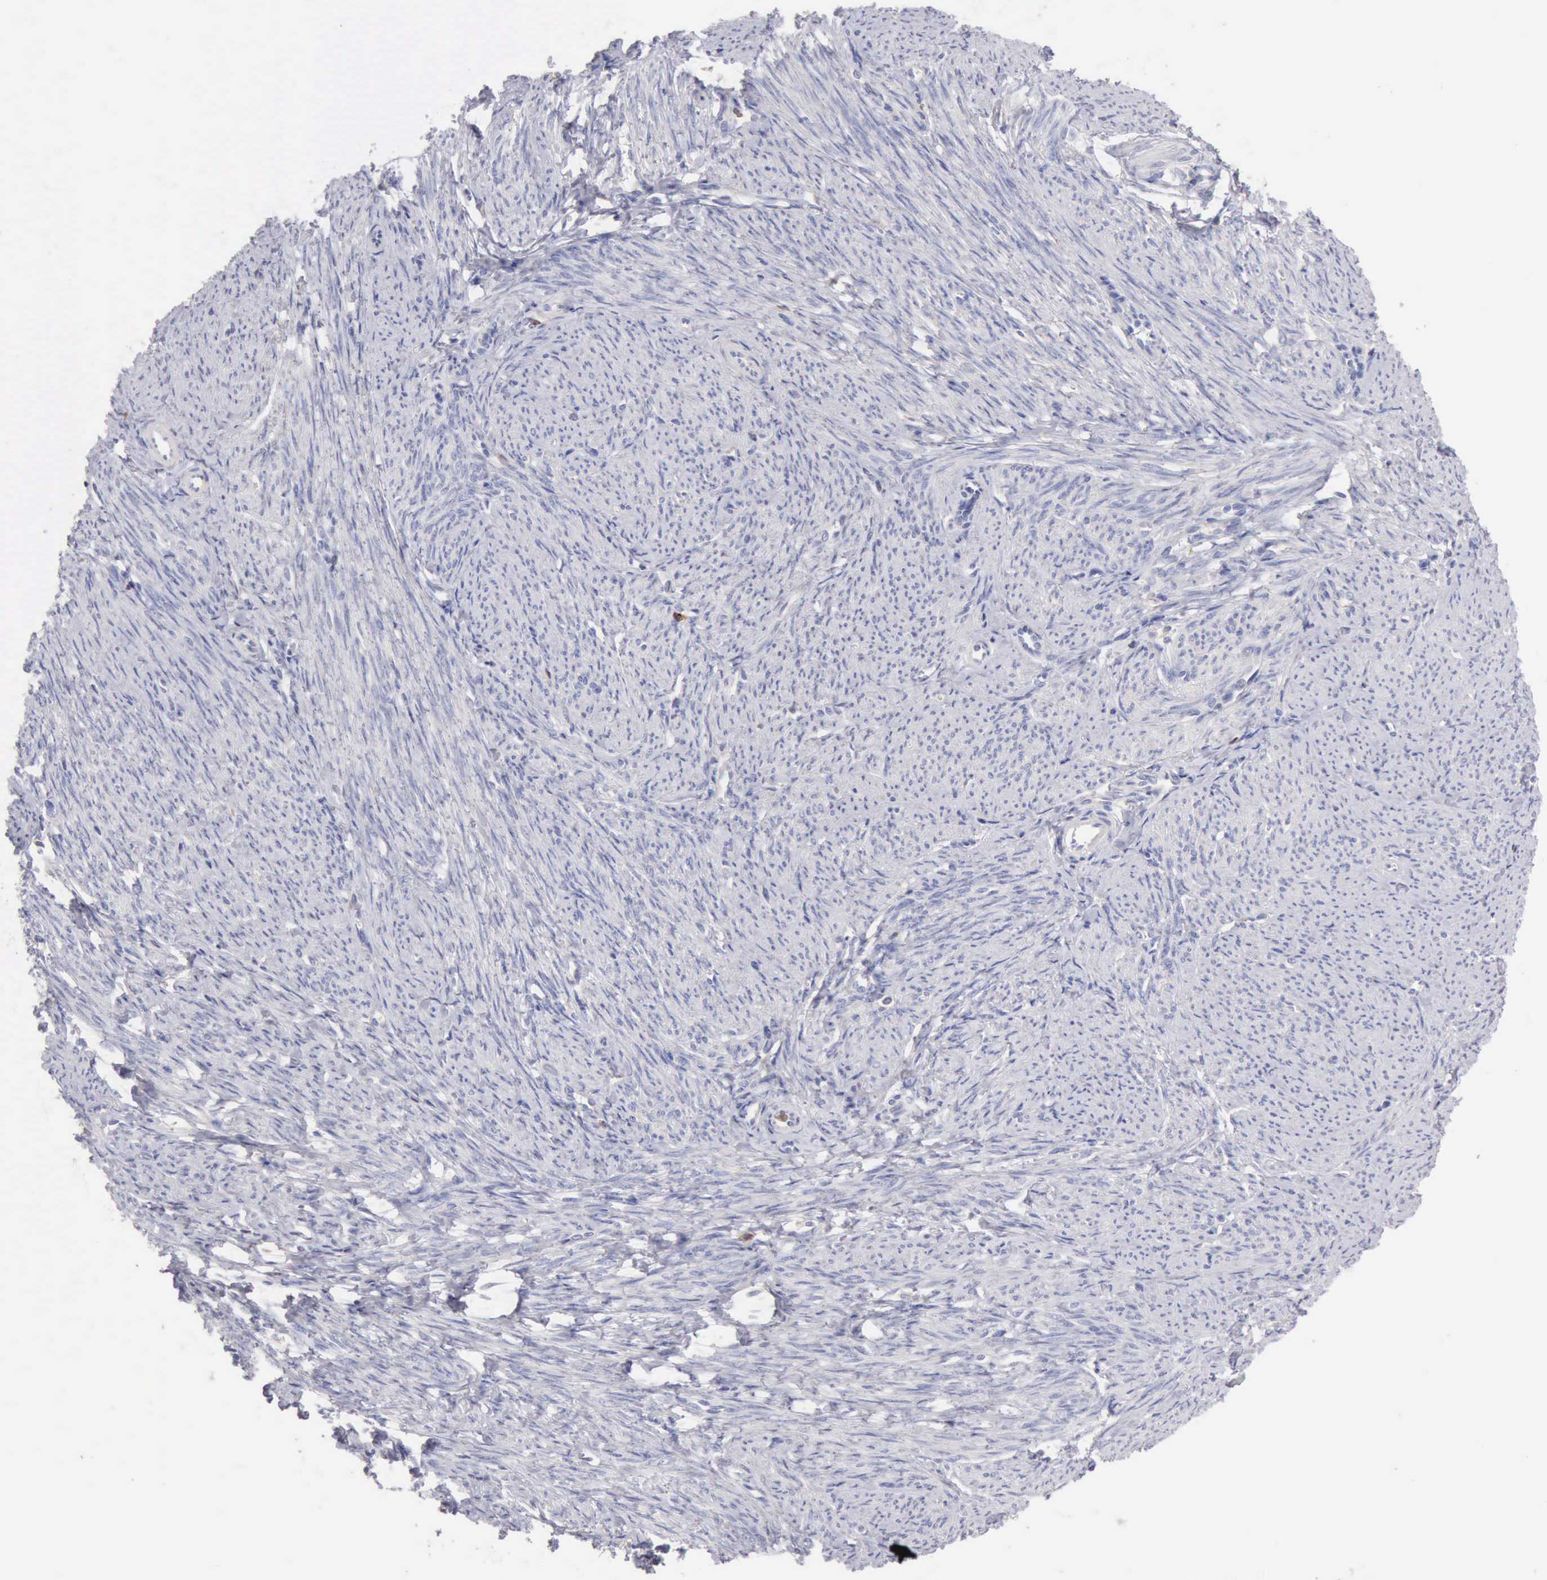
{"staining": {"intensity": "negative", "quantity": "none", "location": "none"}, "tissue": "smooth muscle", "cell_type": "Smooth muscle cells", "image_type": "normal", "snomed": [{"axis": "morphology", "description": "Normal tissue, NOS"}, {"axis": "topography", "description": "Smooth muscle"}, {"axis": "topography", "description": "Cervix"}], "caption": "DAB immunohistochemical staining of unremarkable smooth muscle reveals no significant expression in smooth muscle cells.", "gene": "SASH3", "patient": {"sex": "female", "age": 70}}